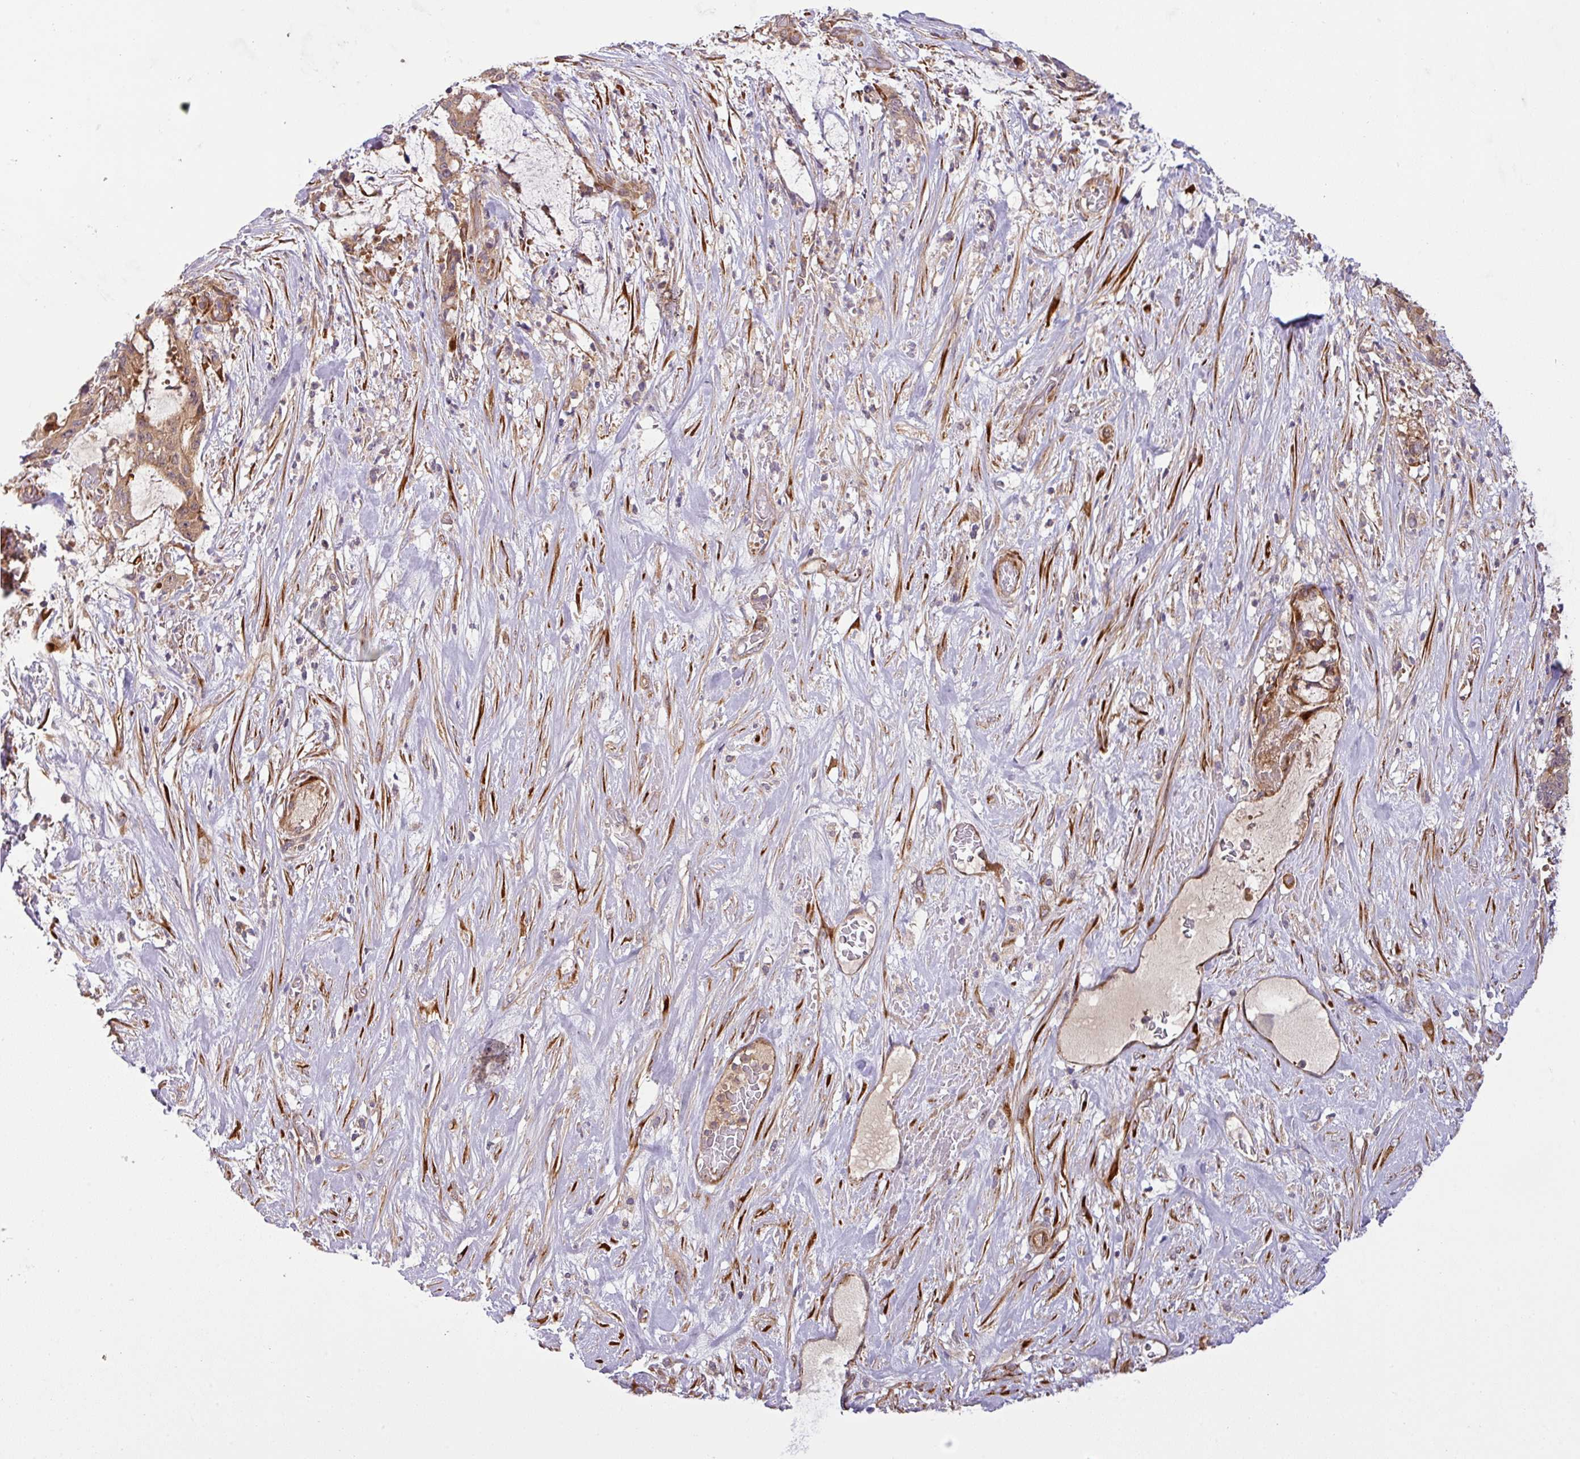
{"staining": {"intensity": "moderate", "quantity": ">75%", "location": "cytoplasmic/membranous"}, "tissue": "liver cancer", "cell_type": "Tumor cells", "image_type": "cancer", "snomed": [{"axis": "morphology", "description": "Normal tissue, NOS"}, {"axis": "morphology", "description": "Cholangiocarcinoma"}, {"axis": "topography", "description": "Liver"}, {"axis": "topography", "description": "Peripheral nerve tissue"}], "caption": "Brown immunohistochemical staining in human liver cancer exhibits moderate cytoplasmic/membranous positivity in about >75% of tumor cells.", "gene": "ART1", "patient": {"sex": "female", "age": 73}}